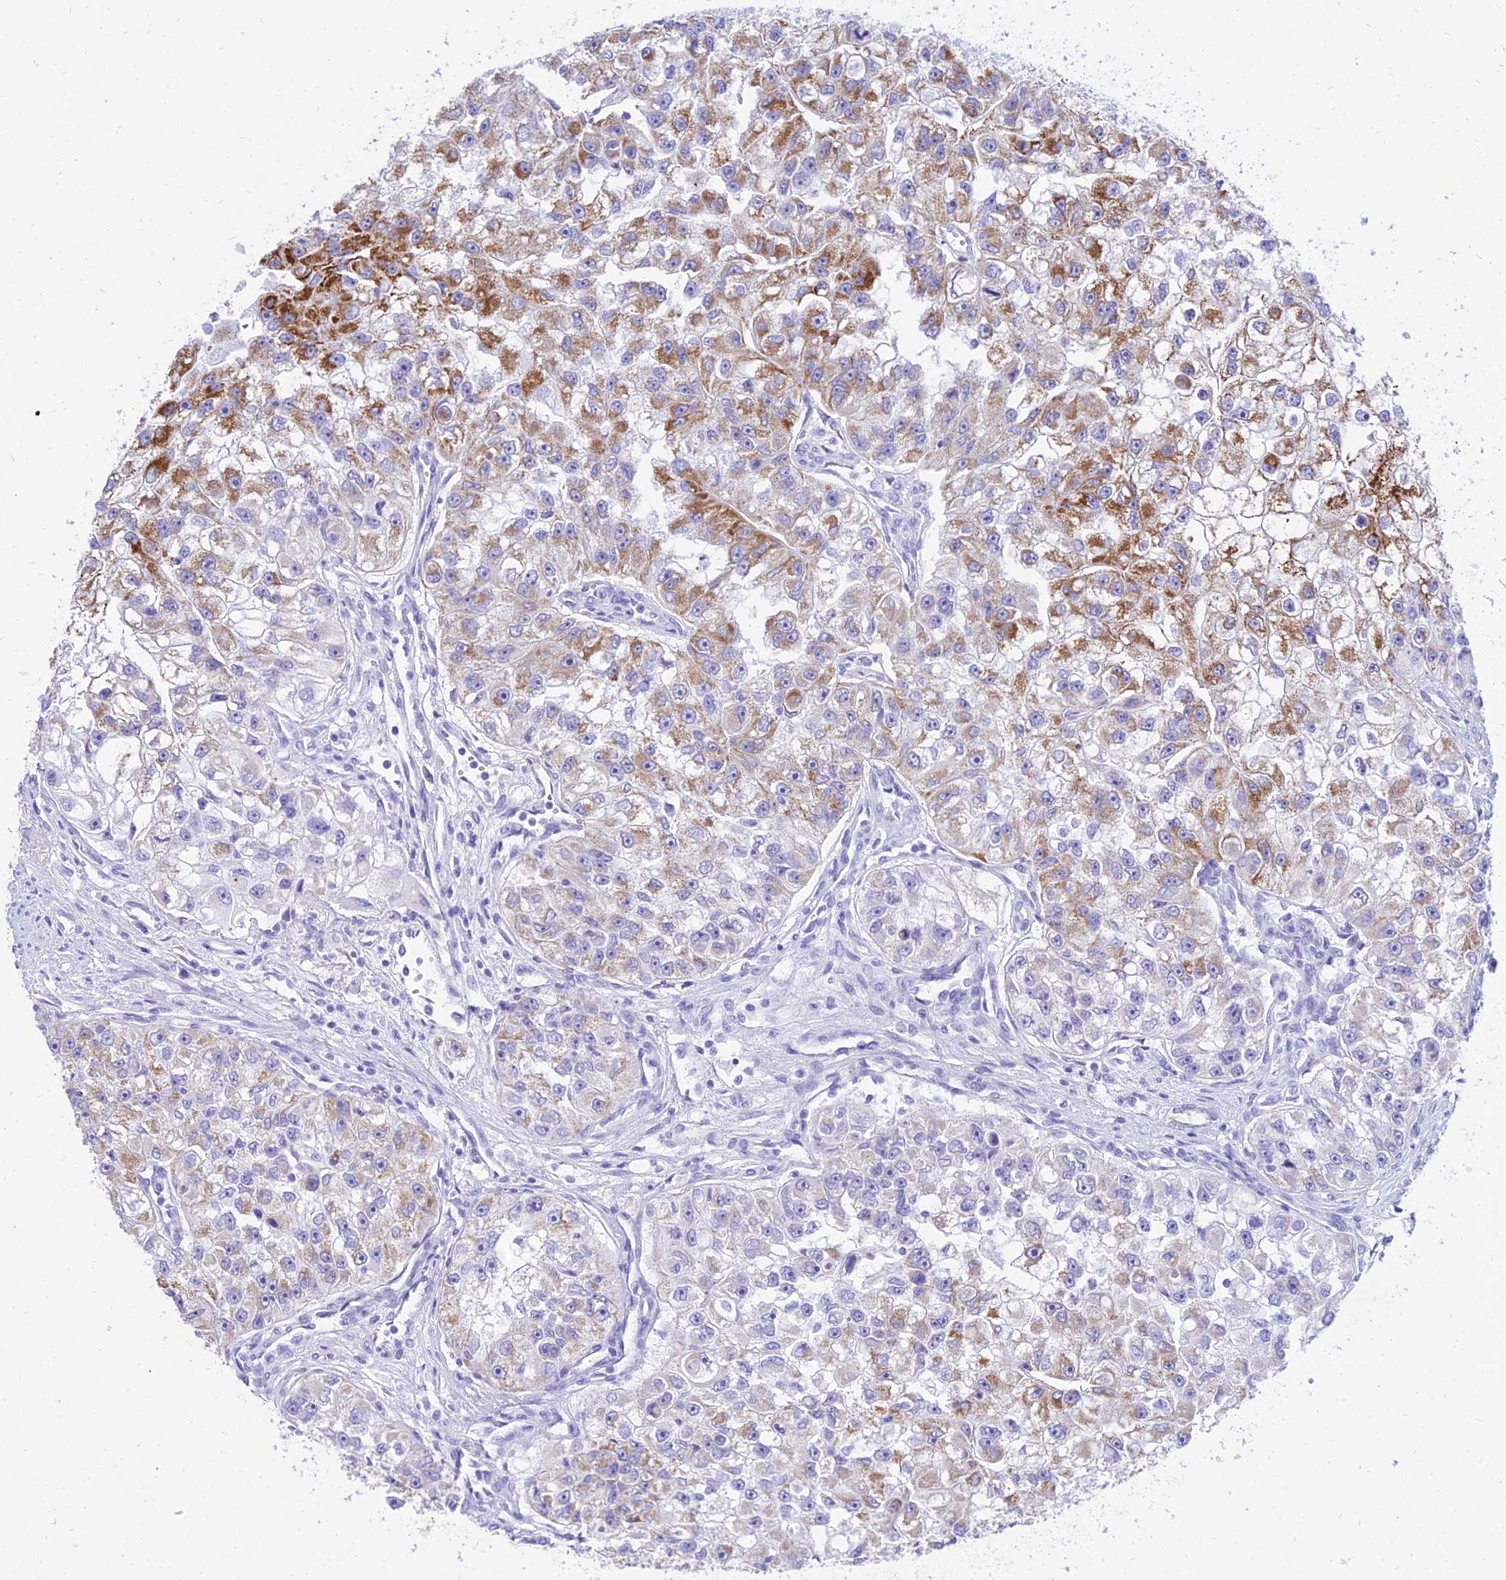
{"staining": {"intensity": "moderate", "quantity": "25%-75%", "location": "cytoplasmic/membranous"}, "tissue": "renal cancer", "cell_type": "Tumor cells", "image_type": "cancer", "snomed": [{"axis": "morphology", "description": "Adenocarcinoma, NOS"}, {"axis": "topography", "description": "Kidney"}], "caption": "Moderate cytoplasmic/membranous staining for a protein is present in approximately 25%-75% of tumor cells of renal cancer using IHC.", "gene": "PKN3", "patient": {"sex": "male", "age": 63}}